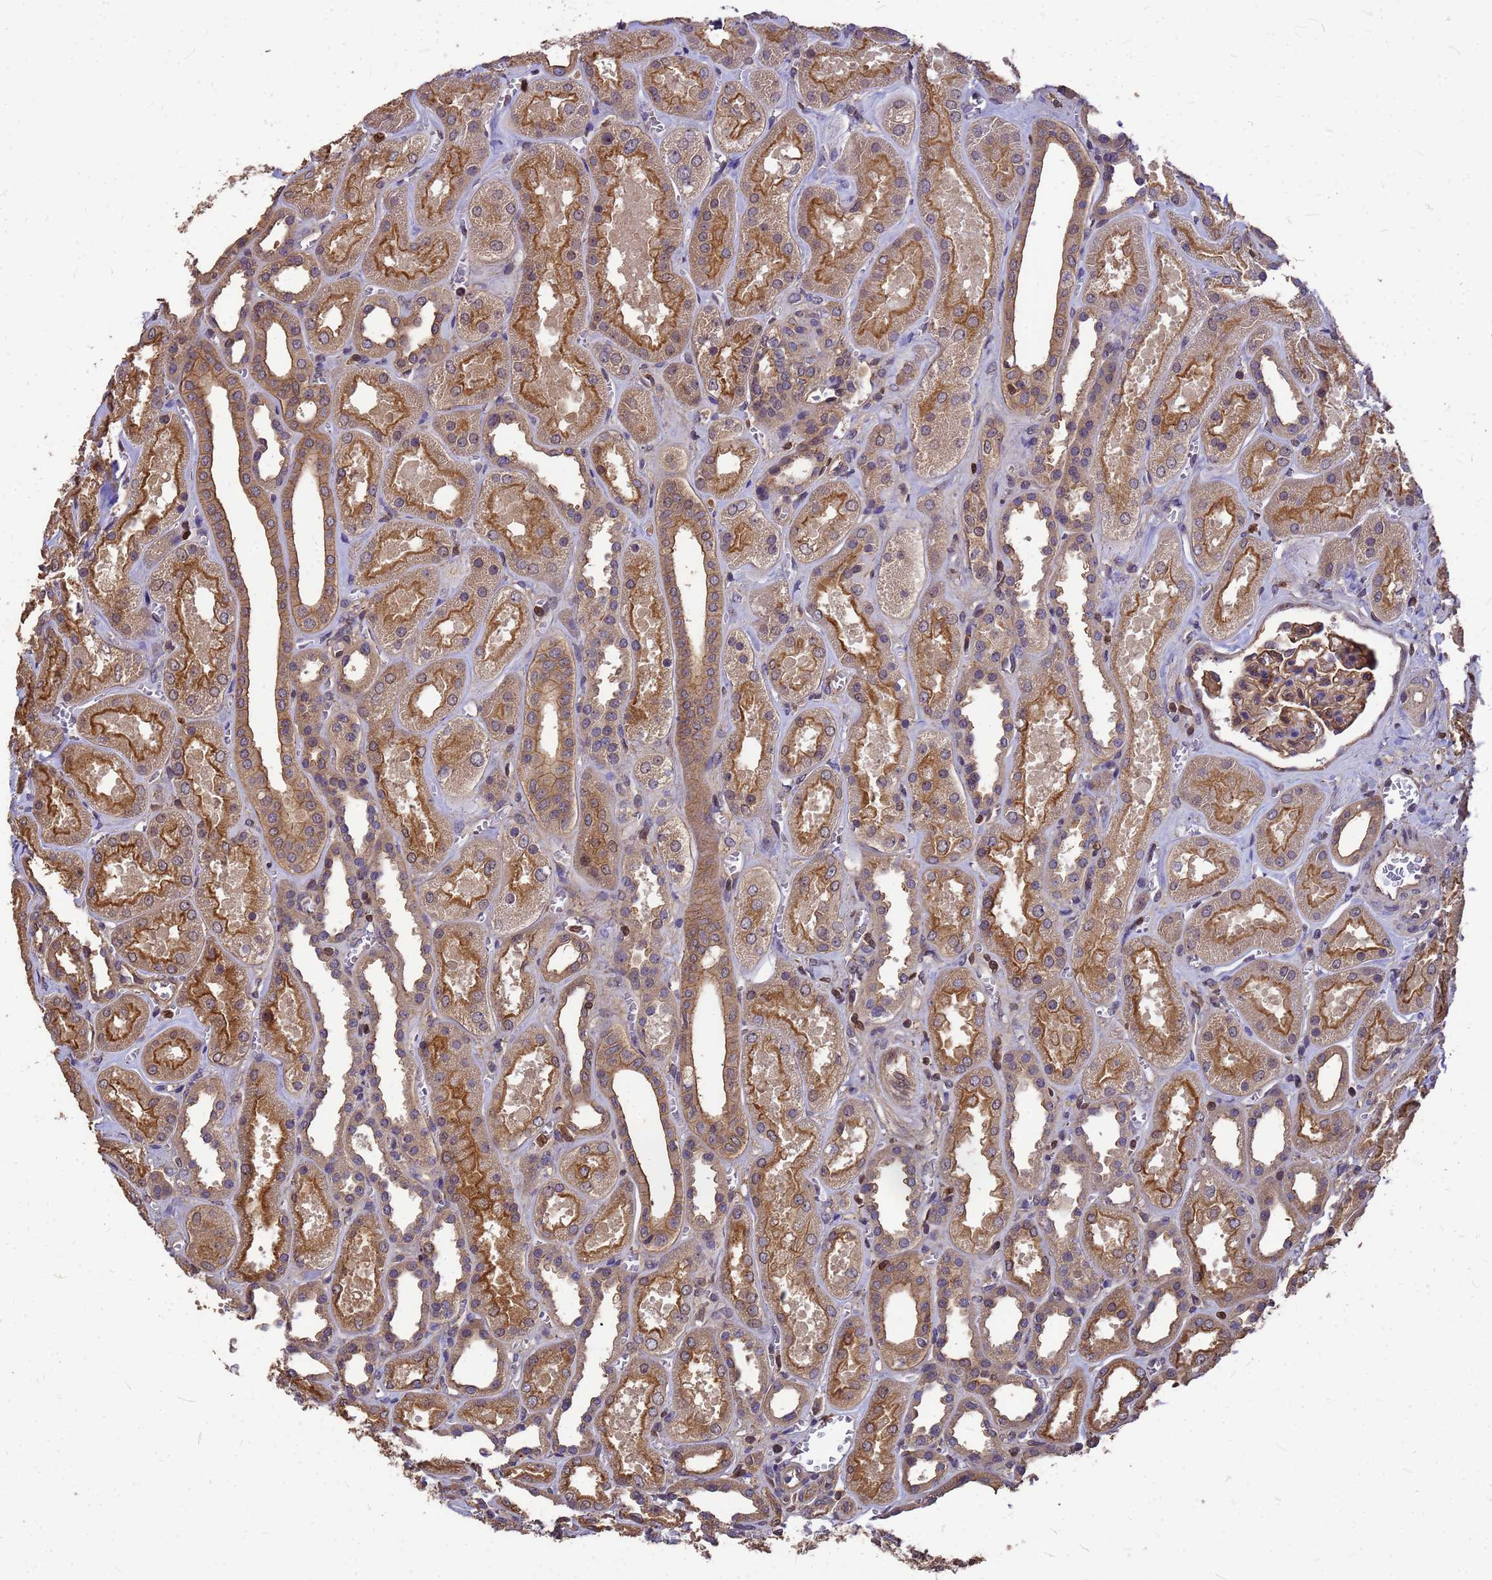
{"staining": {"intensity": "moderate", "quantity": ">75%", "location": "cytoplasmic/membranous,nuclear"}, "tissue": "kidney", "cell_type": "Cells in glomeruli", "image_type": "normal", "snomed": [{"axis": "morphology", "description": "Normal tissue, NOS"}, {"axis": "morphology", "description": "Adenocarcinoma, NOS"}, {"axis": "topography", "description": "Kidney"}], "caption": "IHC micrograph of benign kidney: human kidney stained using IHC displays medium levels of moderate protein expression localized specifically in the cytoplasmic/membranous,nuclear of cells in glomeruli, appearing as a cytoplasmic/membranous,nuclear brown color.", "gene": "C1orf35", "patient": {"sex": "female", "age": 68}}